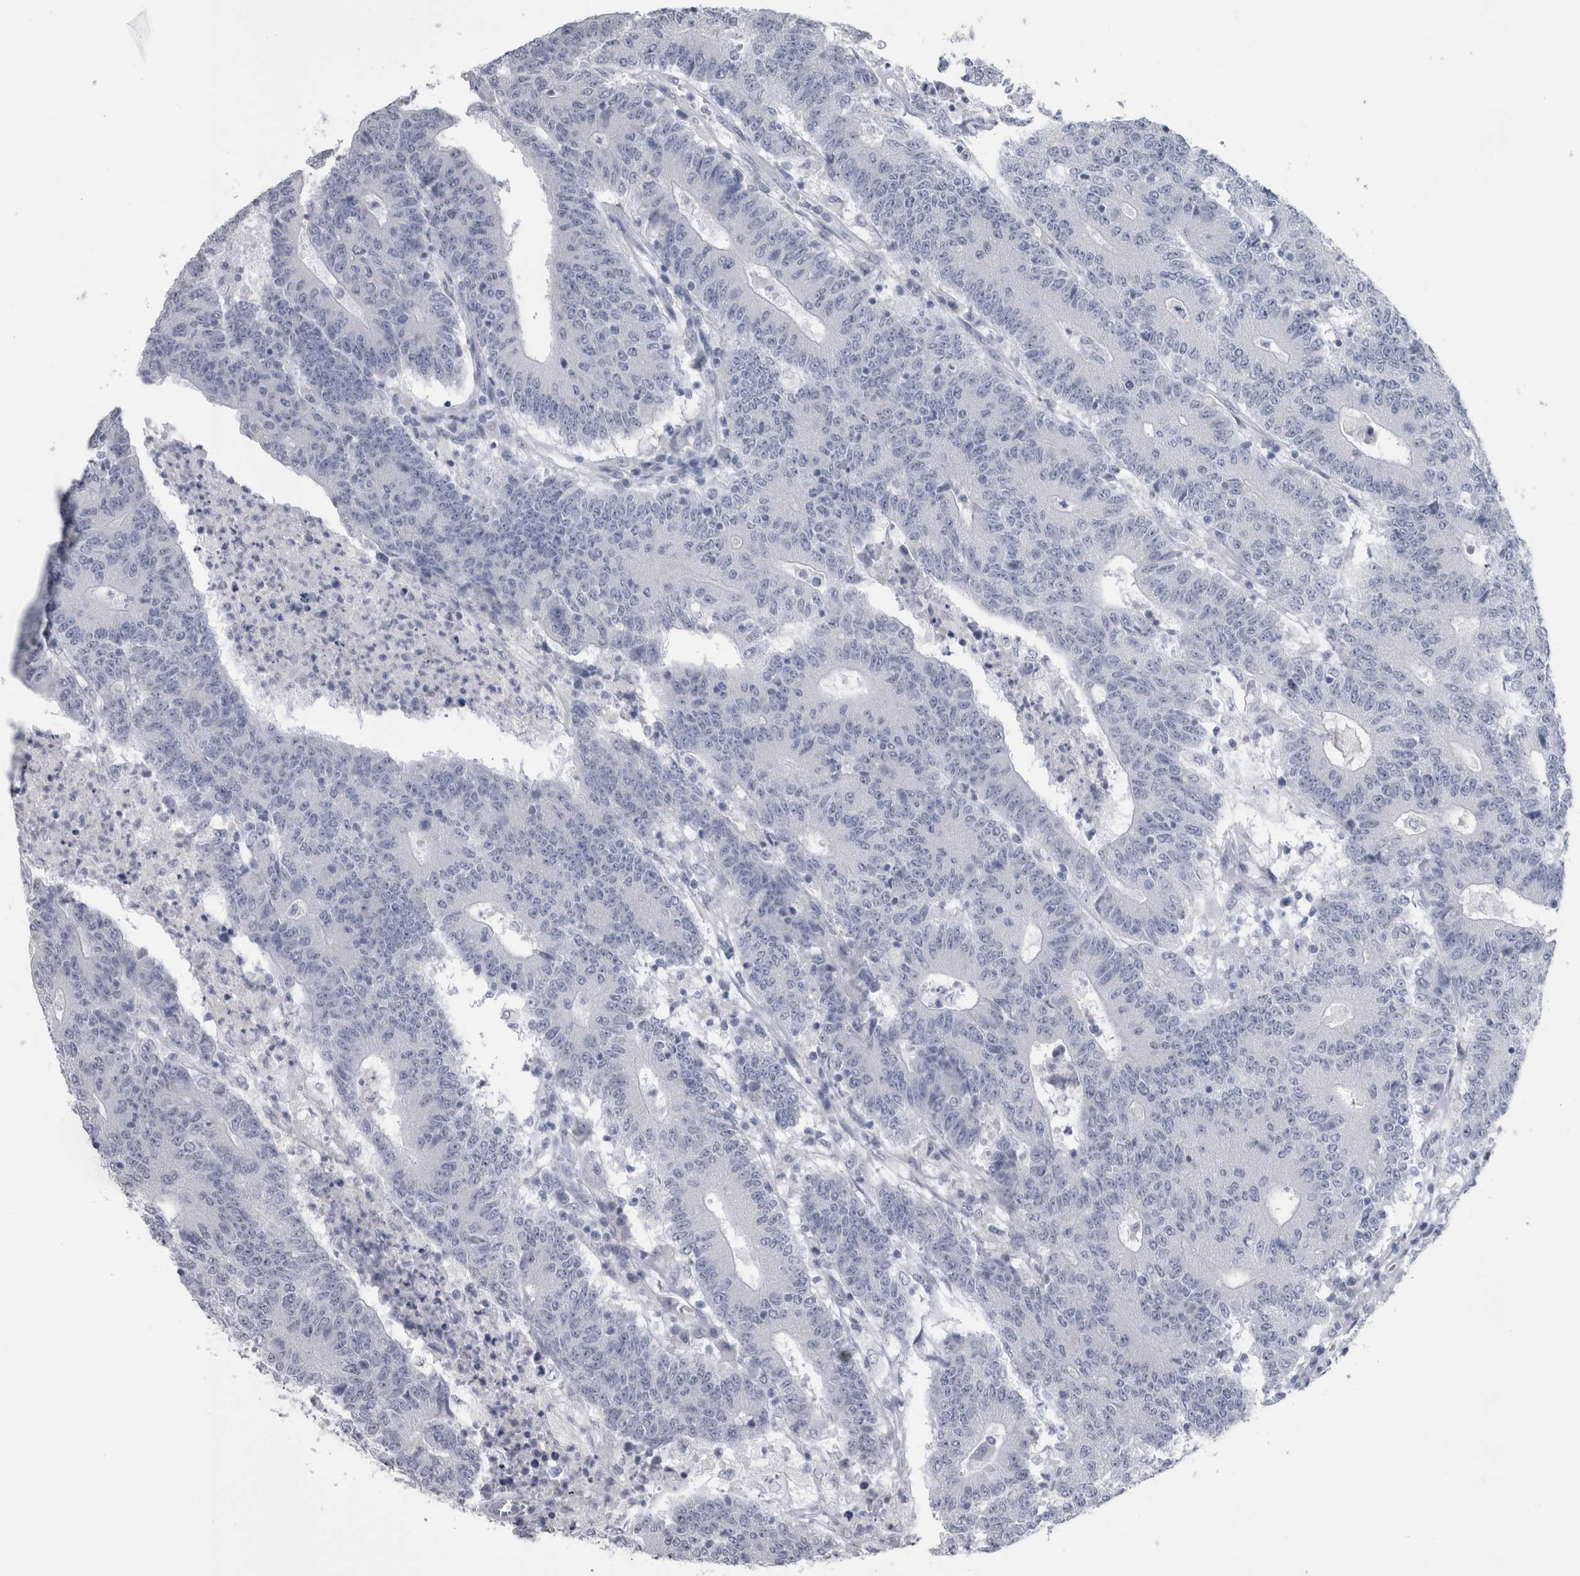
{"staining": {"intensity": "negative", "quantity": "none", "location": "none"}, "tissue": "colorectal cancer", "cell_type": "Tumor cells", "image_type": "cancer", "snomed": [{"axis": "morphology", "description": "Normal tissue, NOS"}, {"axis": "morphology", "description": "Adenocarcinoma, NOS"}, {"axis": "topography", "description": "Colon"}], "caption": "Colorectal cancer stained for a protein using IHC exhibits no positivity tumor cells.", "gene": "PTH", "patient": {"sex": "female", "age": 75}}